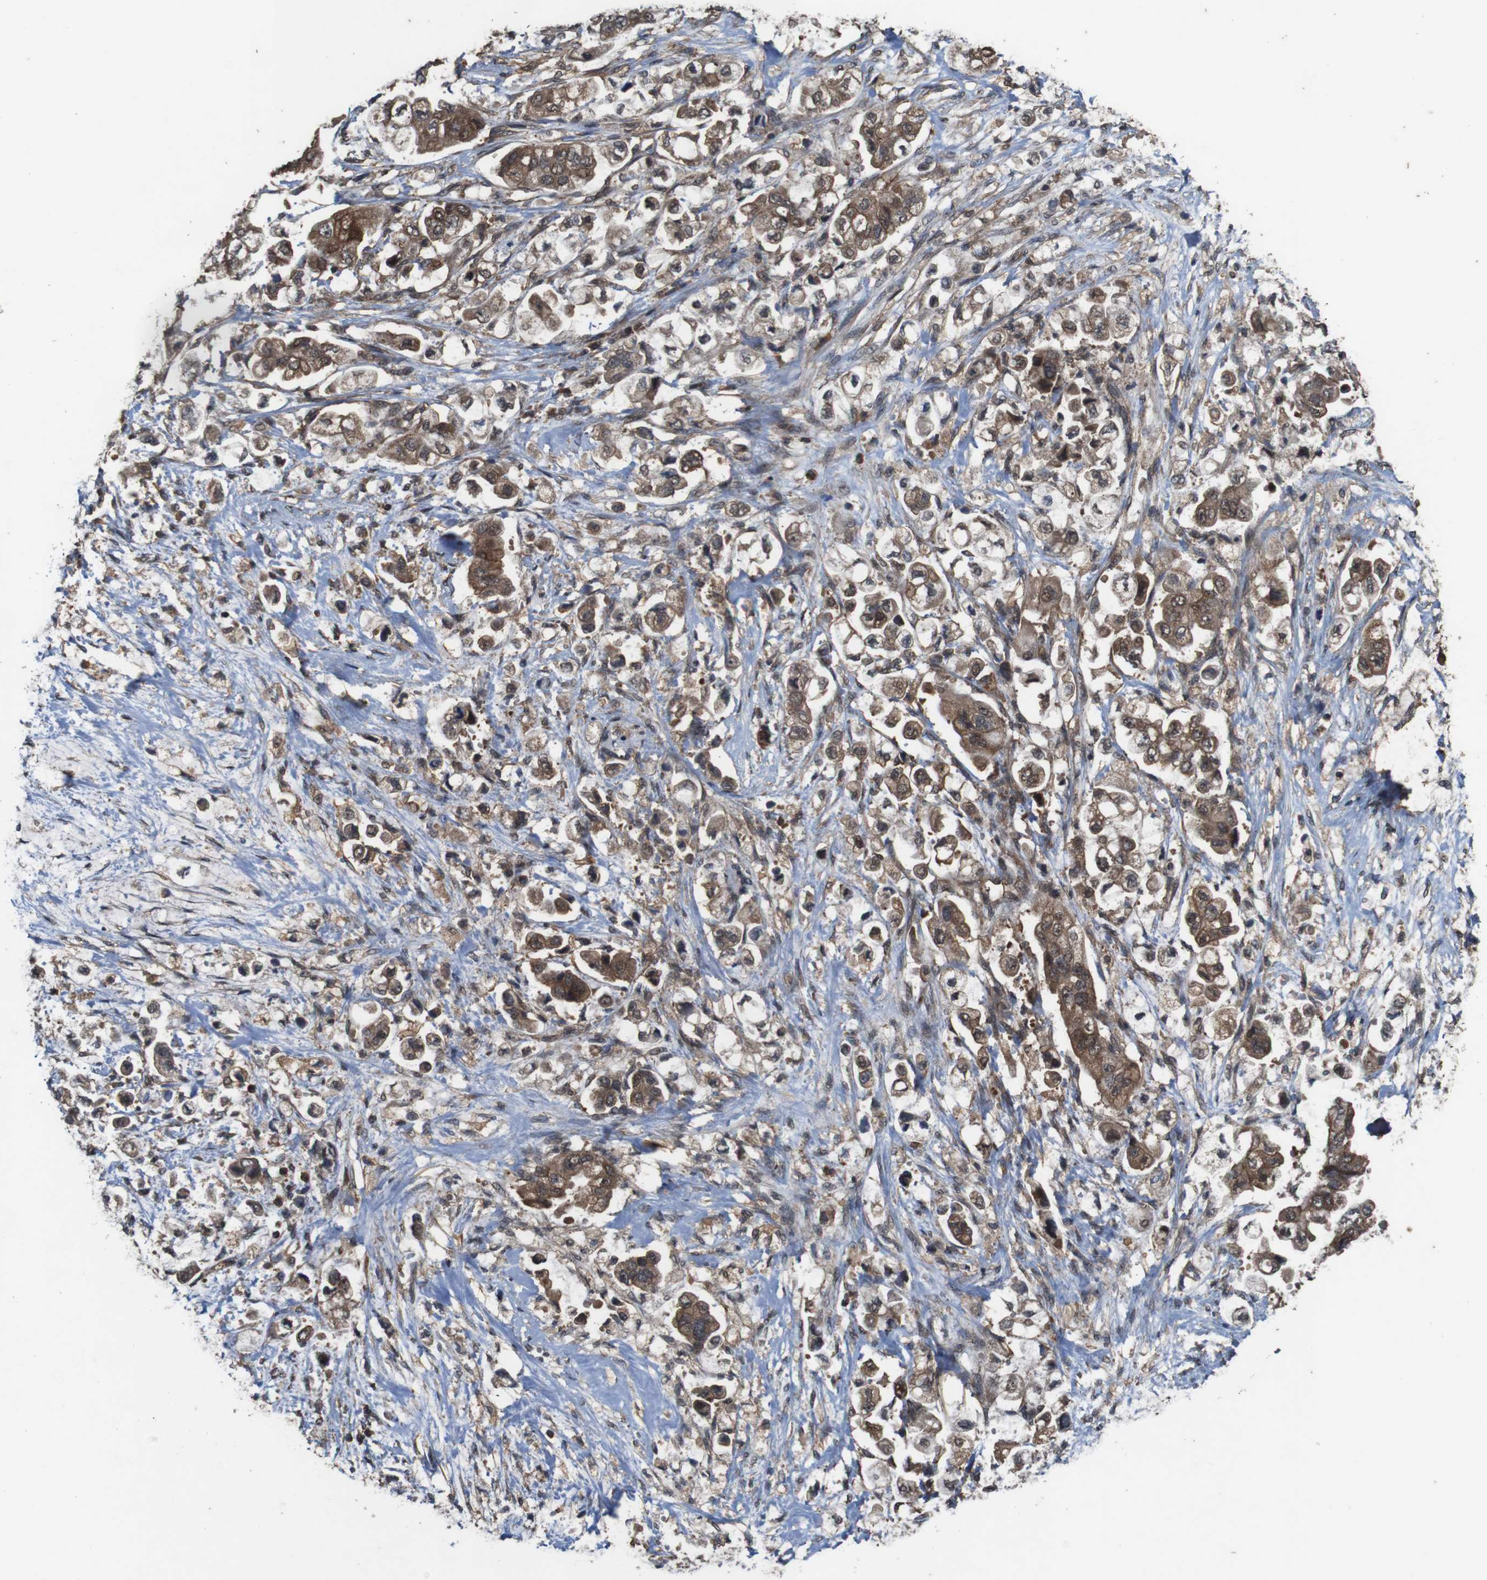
{"staining": {"intensity": "strong", "quantity": ">75%", "location": "cytoplasmic/membranous"}, "tissue": "stomach cancer", "cell_type": "Tumor cells", "image_type": "cancer", "snomed": [{"axis": "morphology", "description": "Adenocarcinoma, NOS"}, {"axis": "topography", "description": "Stomach"}], "caption": "Stomach cancer (adenocarcinoma) stained with immunohistochemistry displays strong cytoplasmic/membranous positivity in approximately >75% of tumor cells.", "gene": "BAG4", "patient": {"sex": "male", "age": 62}}